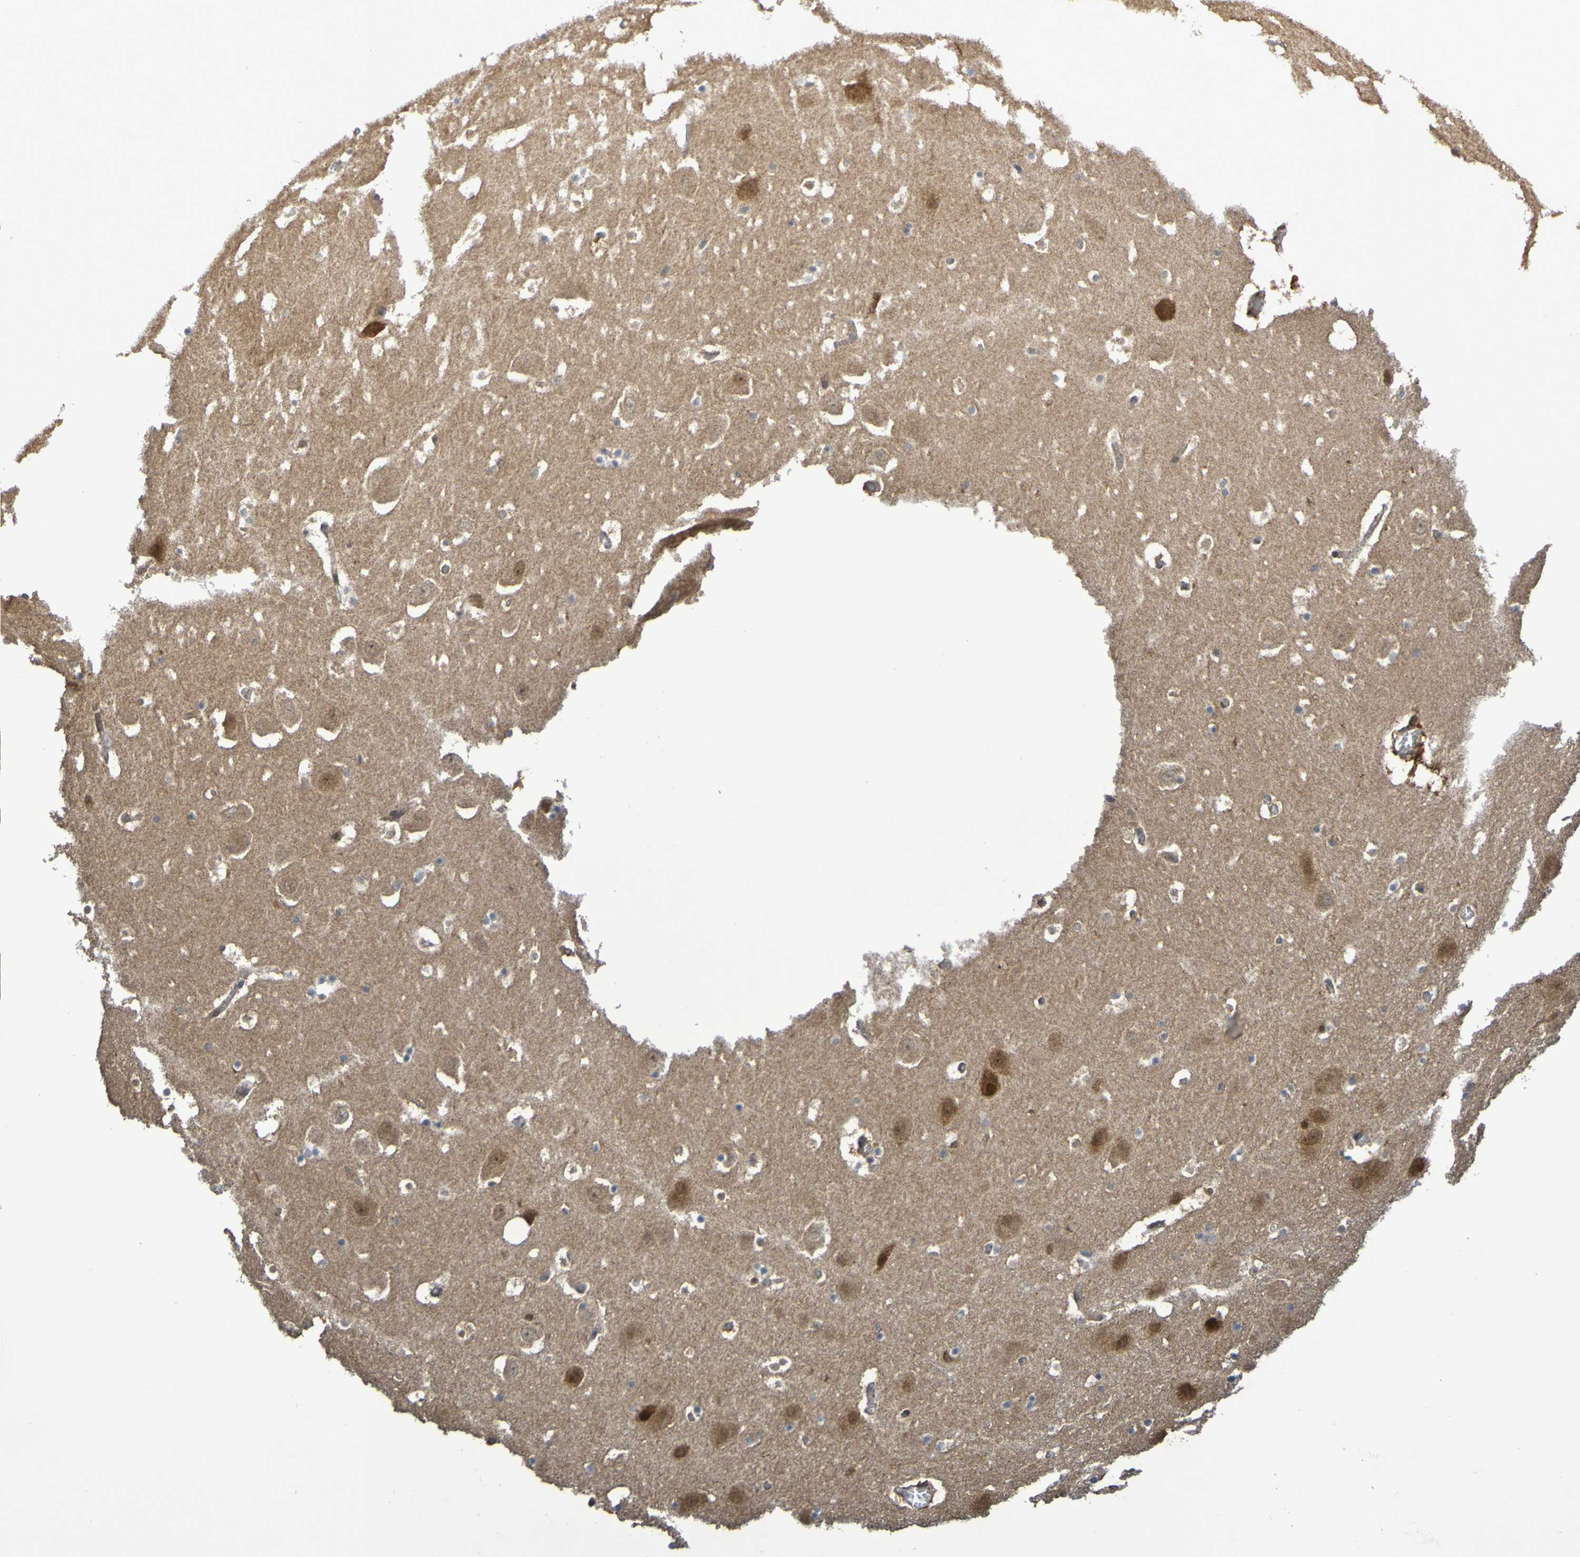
{"staining": {"intensity": "negative", "quantity": "none", "location": "none"}, "tissue": "hippocampus", "cell_type": "Glial cells", "image_type": "normal", "snomed": [{"axis": "morphology", "description": "Normal tissue, NOS"}, {"axis": "topography", "description": "Hippocampus"}], "caption": "This is a photomicrograph of IHC staining of normal hippocampus, which shows no staining in glial cells.", "gene": "ITLN1", "patient": {"sex": "male", "age": 45}}